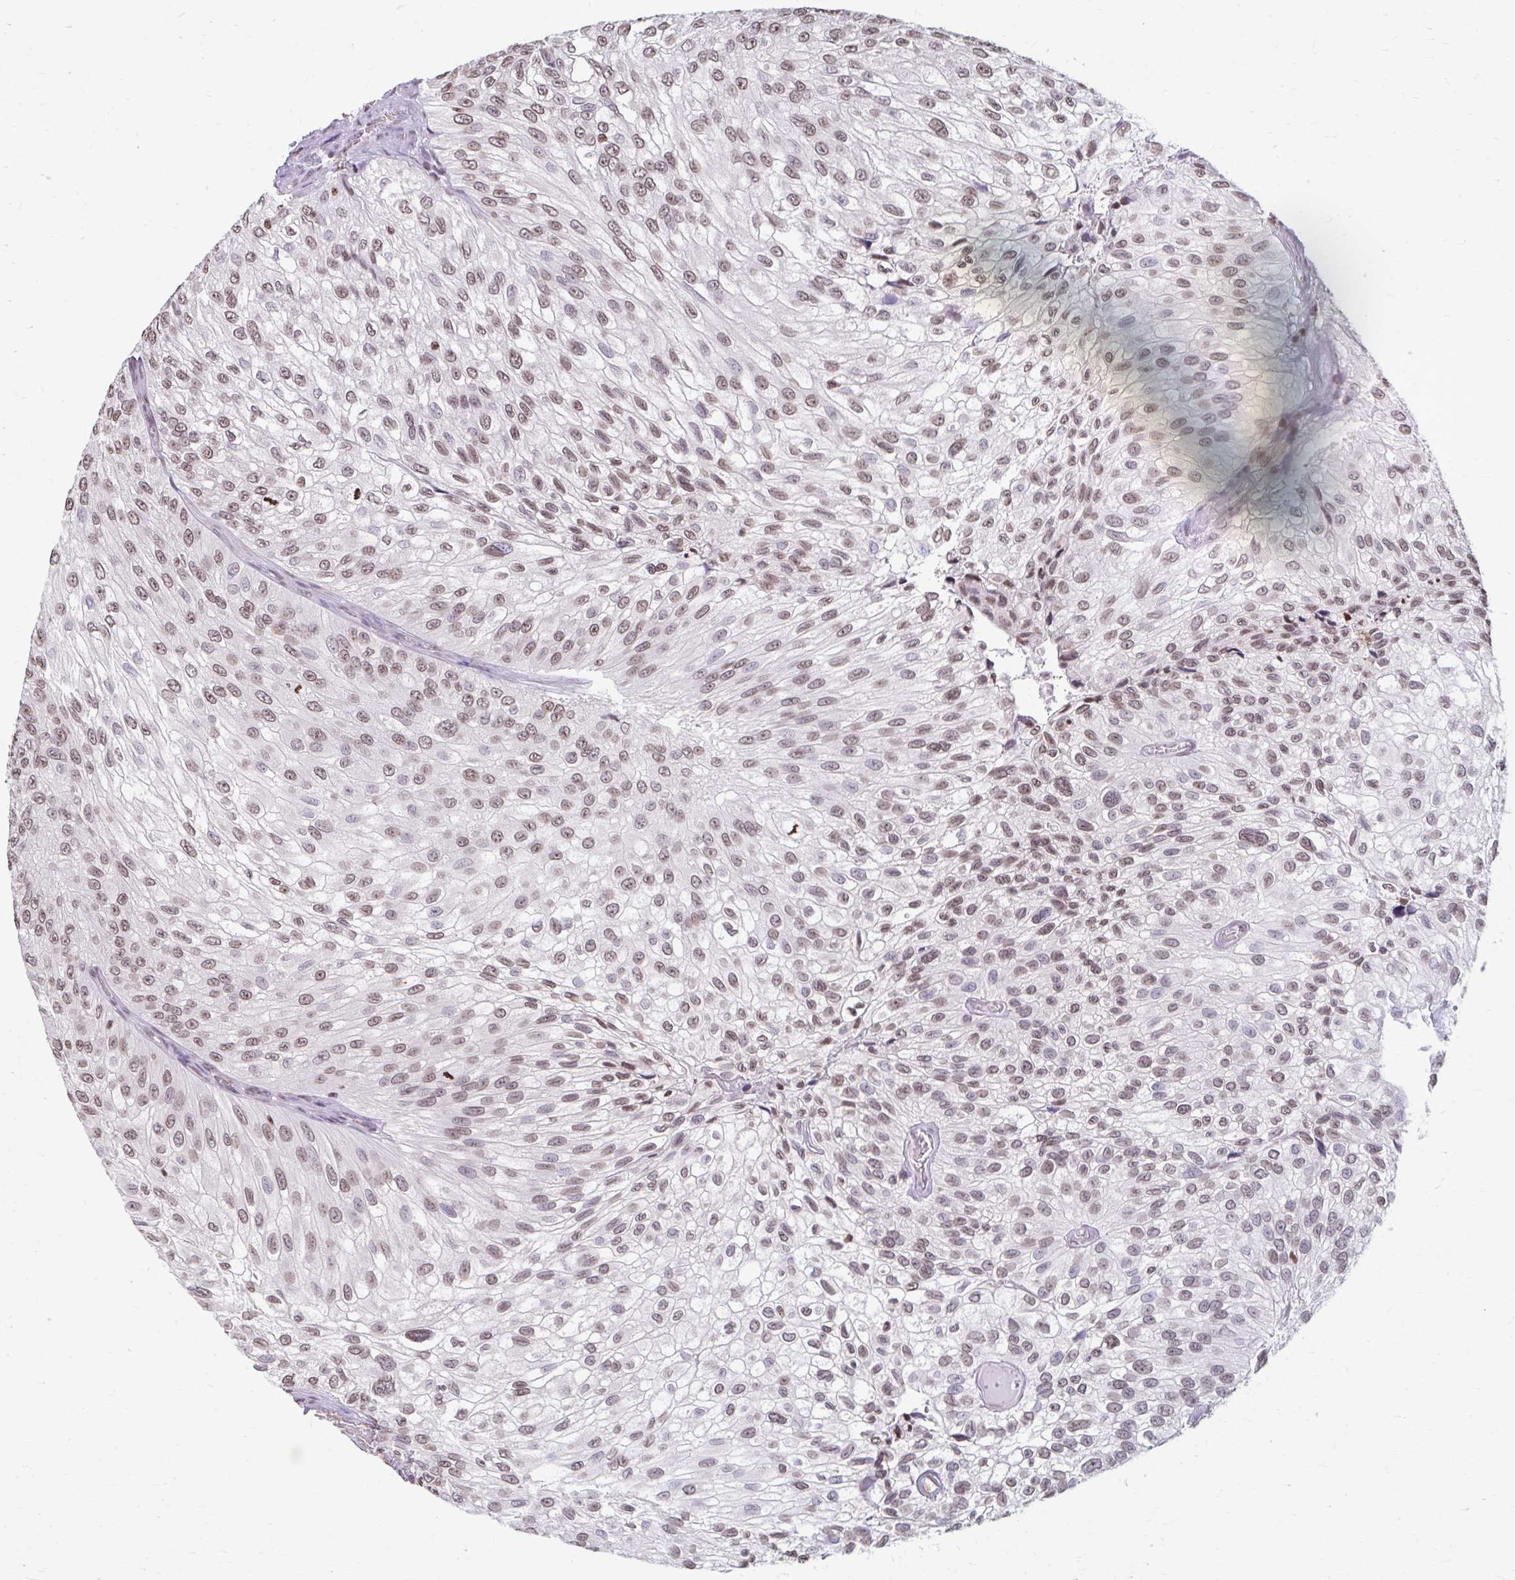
{"staining": {"intensity": "moderate", "quantity": "25%-75%", "location": "nuclear"}, "tissue": "urothelial cancer", "cell_type": "Tumor cells", "image_type": "cancer", "snomed": [{"axis": "morphology", "description": "Urothelial carcinoma, NOS"}, {"axis": "topography", "description": "Urinary bladder"}], "caption": "Transitional cell carcinoma stained with DAB IHC exhibits medium levels of moderate nuclear staining in about 25%-75% of tumor cells.", "gene": "ORC3", "patient": {"sex": "male", "age": 87}}